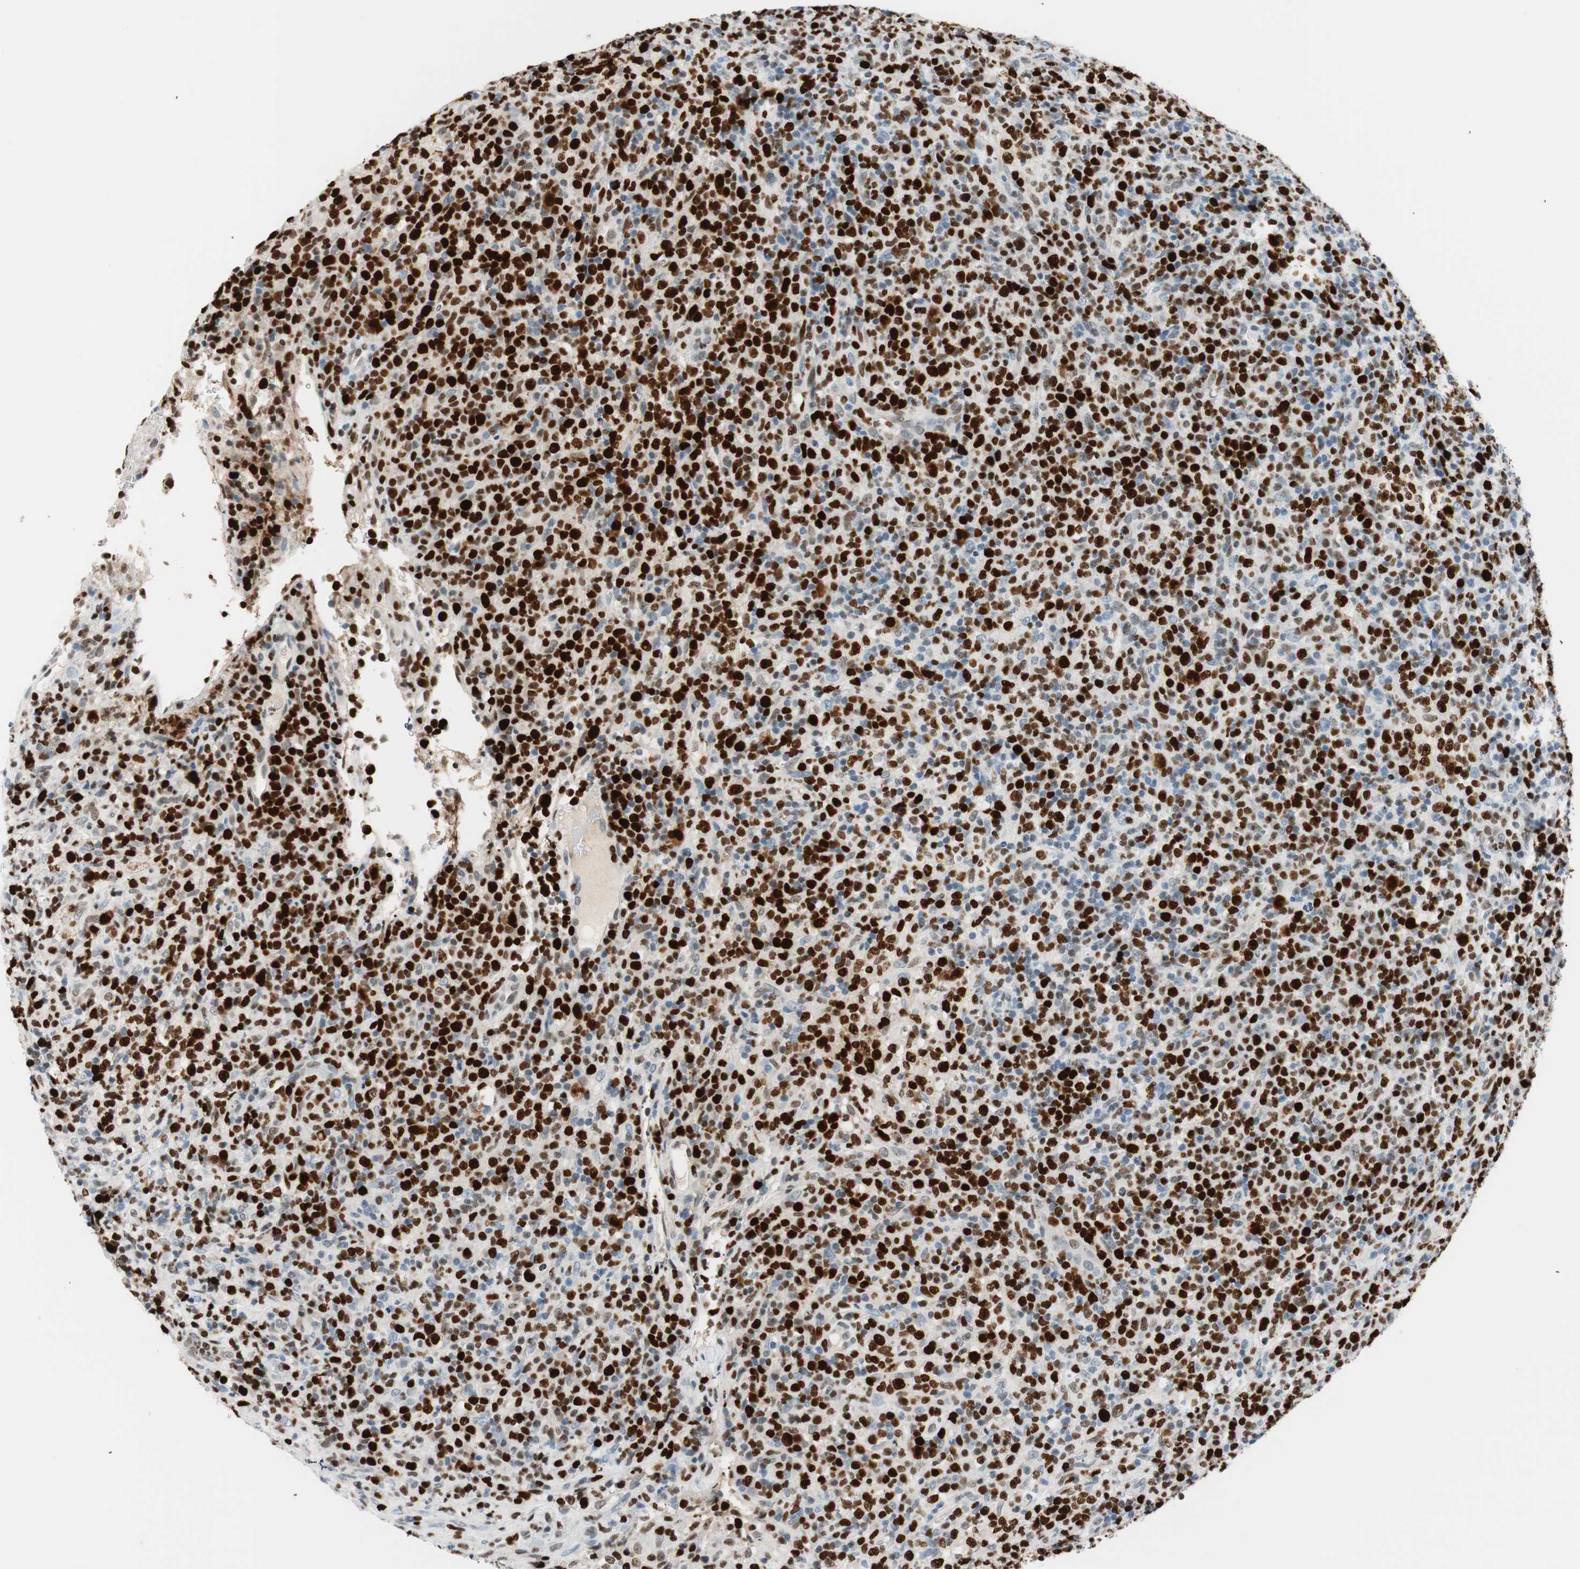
{"staining": {"intensity": "strong", "quantity": "25%-75%", "location": "nuclear"}, "tissue": "lymphoma", "cell_type": "Tumor cells", "image_type": "cancer", "snomed": [{"axis": "morphology", "description": "Malignant lymphoma, non-Hodgkin's type, High grade"}, {"axis": "topography", "description": "Lymph node"}], "caption": "Malignant lymphoma, non-Hodgkin's type (high-grade) stained for a protein exhibits strong nuclear positivity in tumor cells.", "gene": "EZH2", "patient": {"sex": "female", "age": 76}}